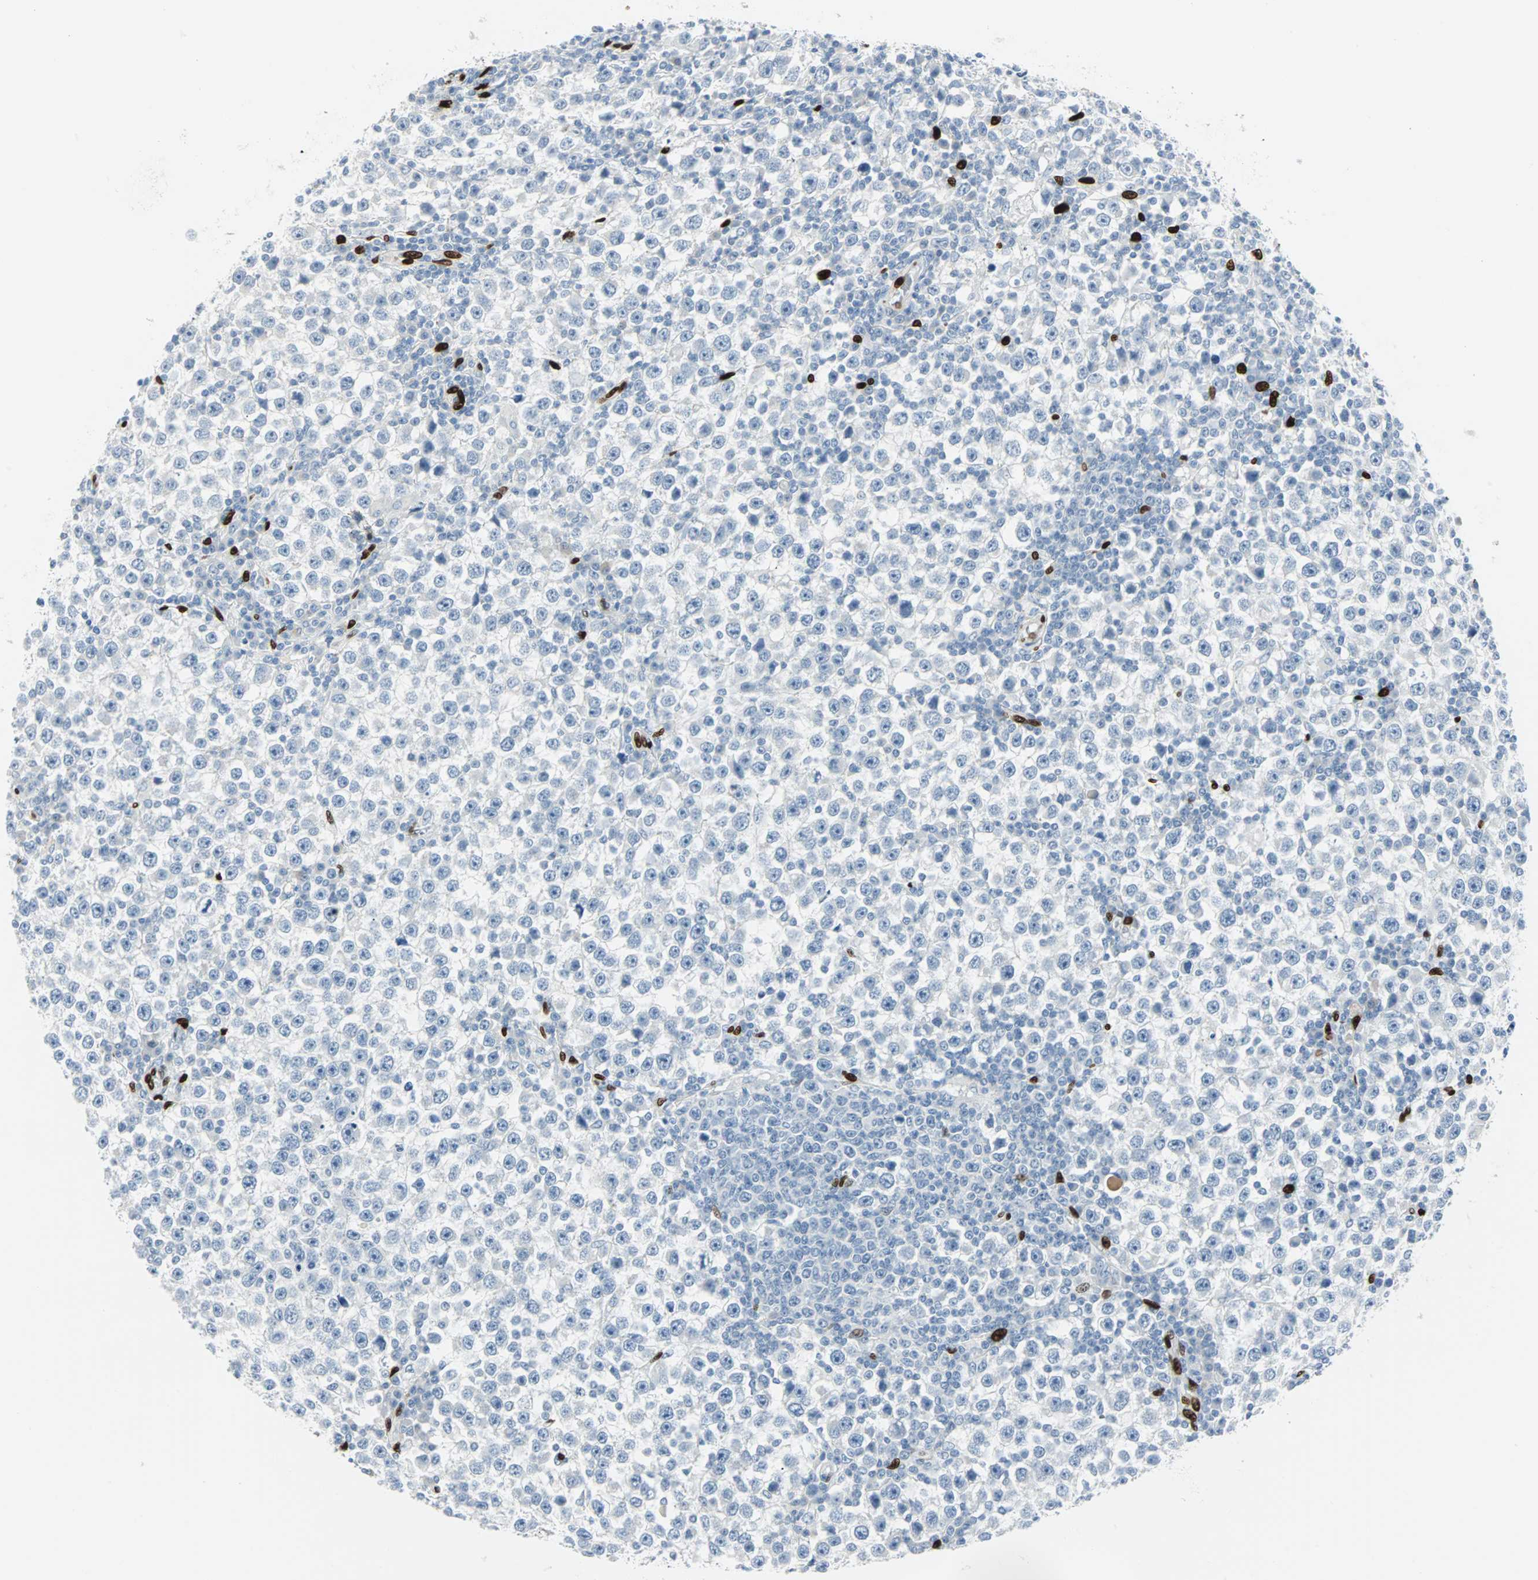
{"staining": {"intensity": "negative", "quantity": "none", "location": "none"}, "tissue": "testis cancer", "cell_type": "Tumor cells", "image_type": "cancer", "snomed": [{"axis": "morphology", "description": "Seminoma, NOS"}, {"axis": "topography", "description": "Testis"}], "caption": "There is no significant staining in tumor cells of testis seminoma. (DAB IHC with hematoxylin counter stain).", "gene": "IL33", "patient": {"sex": "male", "age": 65}}